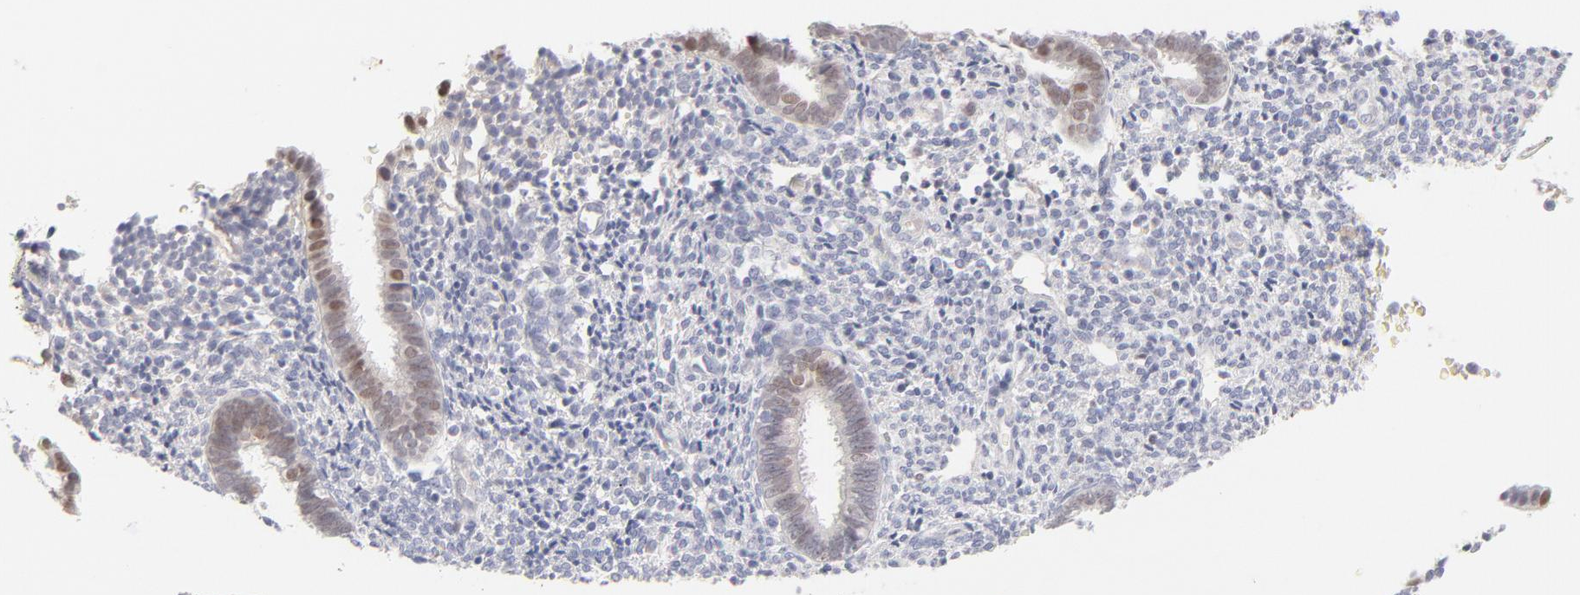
{"staining": {"intensity": "negative", "quantity": "none", "location": "none"}, "tissue": "endometrium", "cell_type": "Cells in endometrial stroma", "image_type": "normal", "snomed": [{"axis": "morphology", "description": "Normal tissue, NOS"}, {"axis": "topography", "description": "Endometrium"}], "caption": "This is an IHC photomicrograph of benign endometrium. There is no positivity in cells in endometrial stroma.", "gene": "ELF3", "patient": {"sex": "female", "age": 27}}